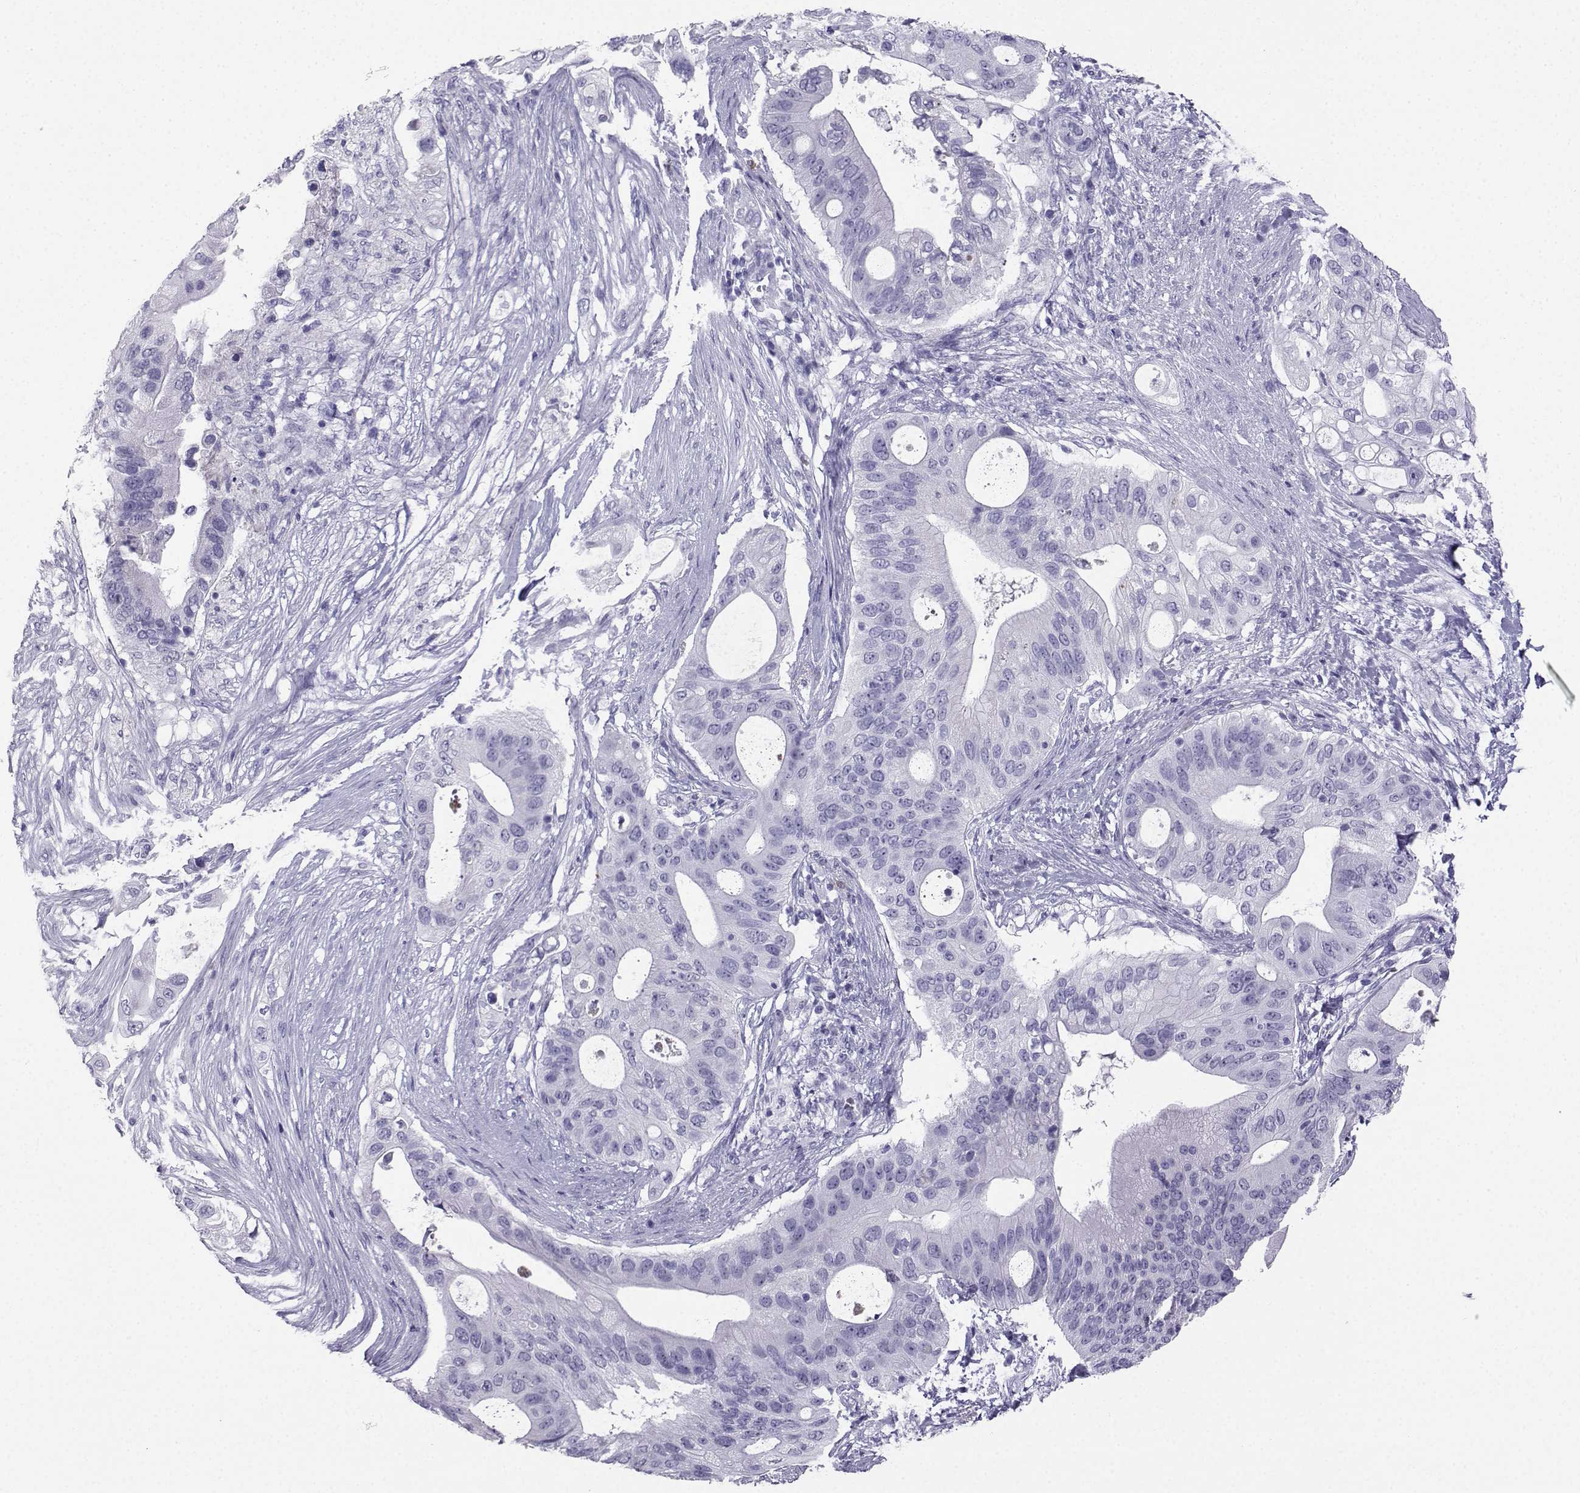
{"staining": {"intensity": "negative", "quantity": "none", "location": "none"}, "tissue": "pancreatic cancer", "cell_type": "Tumor cells", "image_type": "cancer", "snomed": [{"axis": "morphology", "description": "Adenocarcinoma, NOS"}, {"axis": "topography", "description": "Pancreas"}], "caption": "Photomicrograph shows no protein positivity in tumor cells of pancreatic adenocarcinoma tissue. (DAB immunohistochemistry (IHC) visualized using brightfield microscopy, high magnification).", "gene": "SLC18A2", "patient": {"sex": "female", "age": 72}}